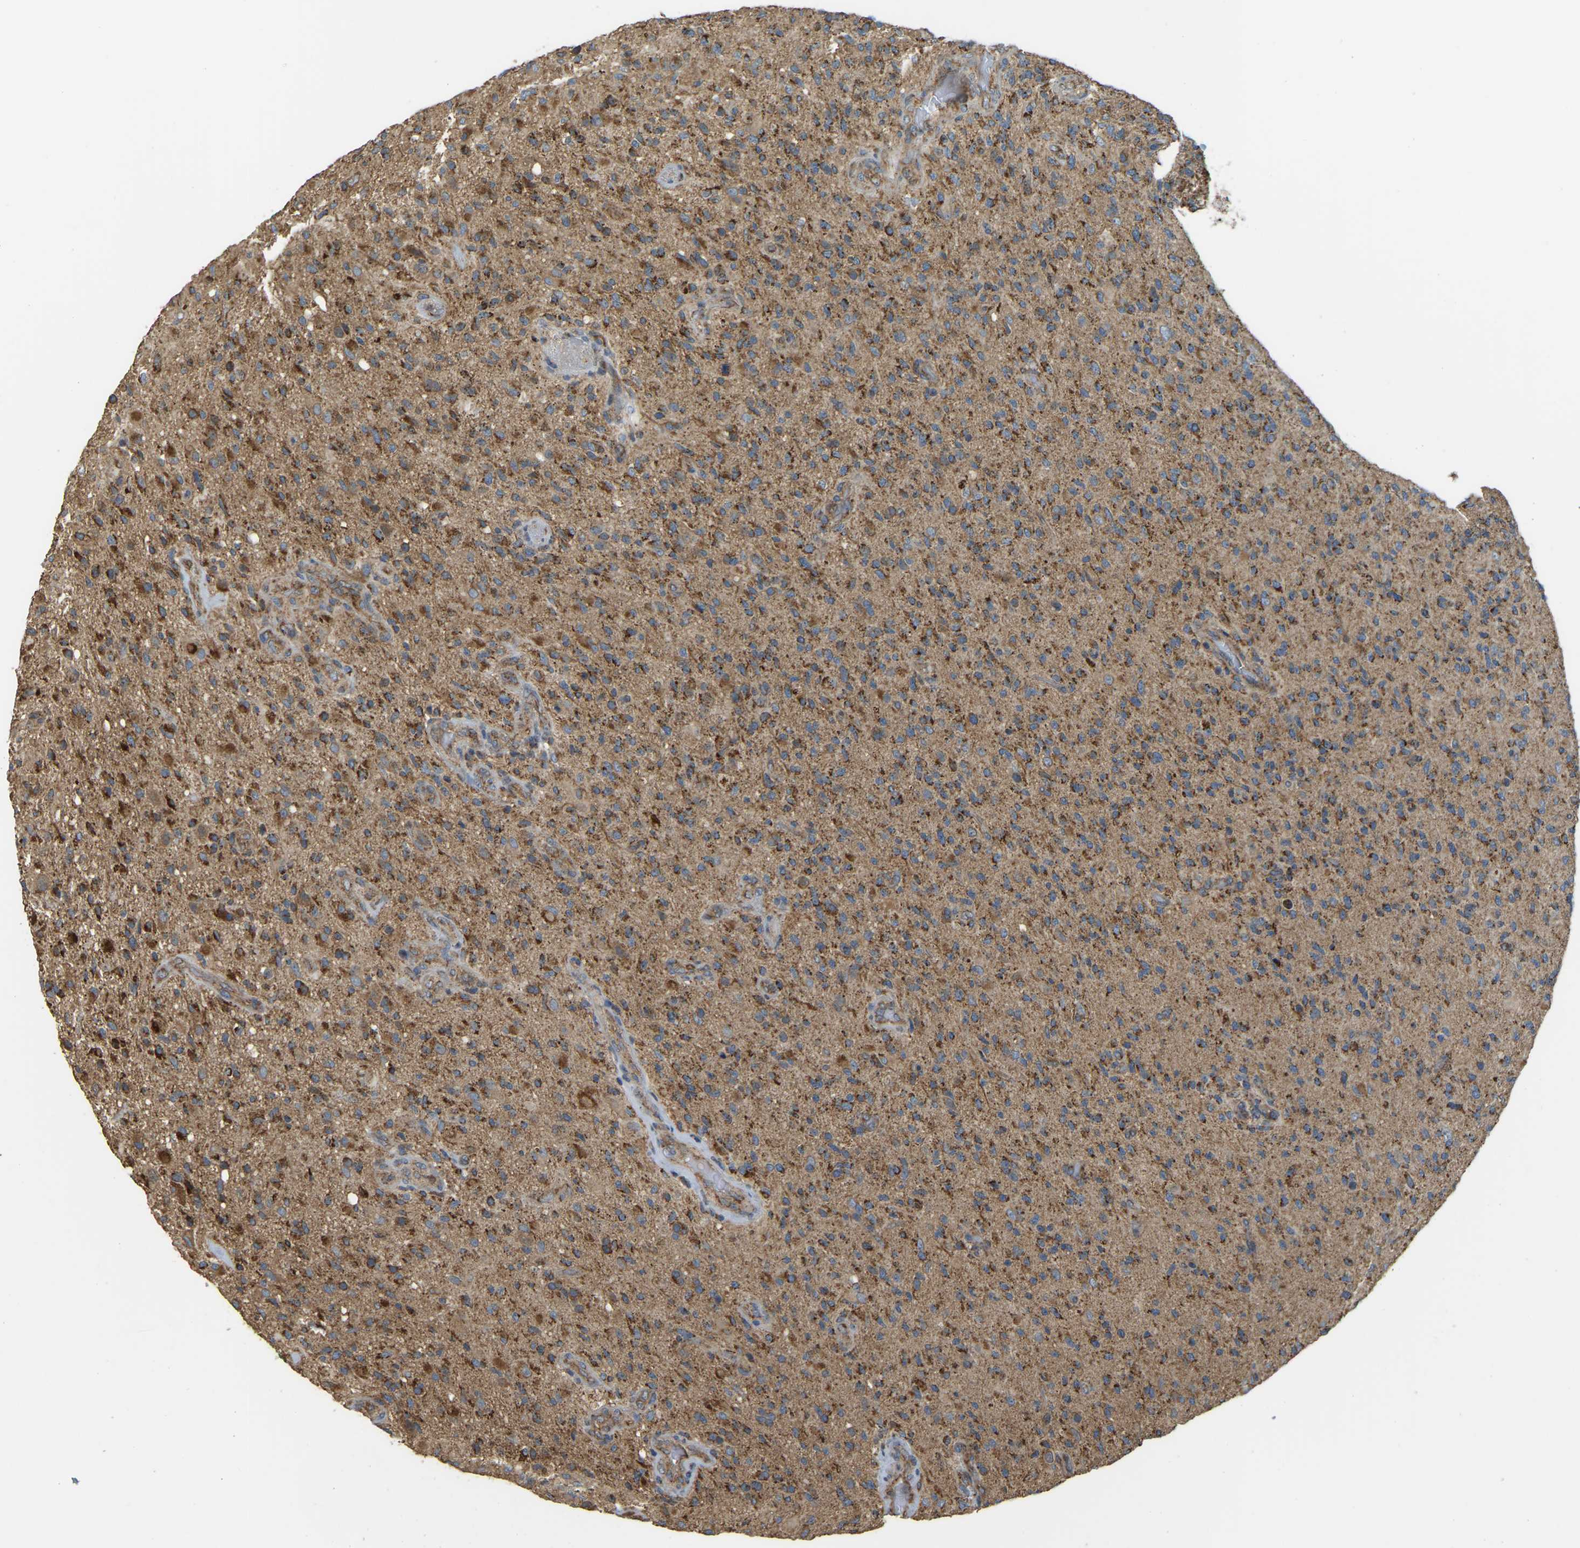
{"staining": {"intensity": "moderate", "quantity": ">75%", "location": "cytoplasmic/membranous"}, "tissue": "glioma", "cell_type": "Tumor cells", "image_type": "cancer", "snomed": [{"axis": "morphology", "description": "Glioma, malignant, High grade"}, {"axis": "topography", "description": "Brain"}], "caption": "Malignant glioma (high-grade) stained for a protein displays moderate cytoplasmic/membranous positivity in tumor cells. (Stains: DAB in brown, nuclei in blue, Microscopy: brightfield microscopy at high magnification).", "gene": "PSMD7", "patient": {"sex": "male", "age": 71}}